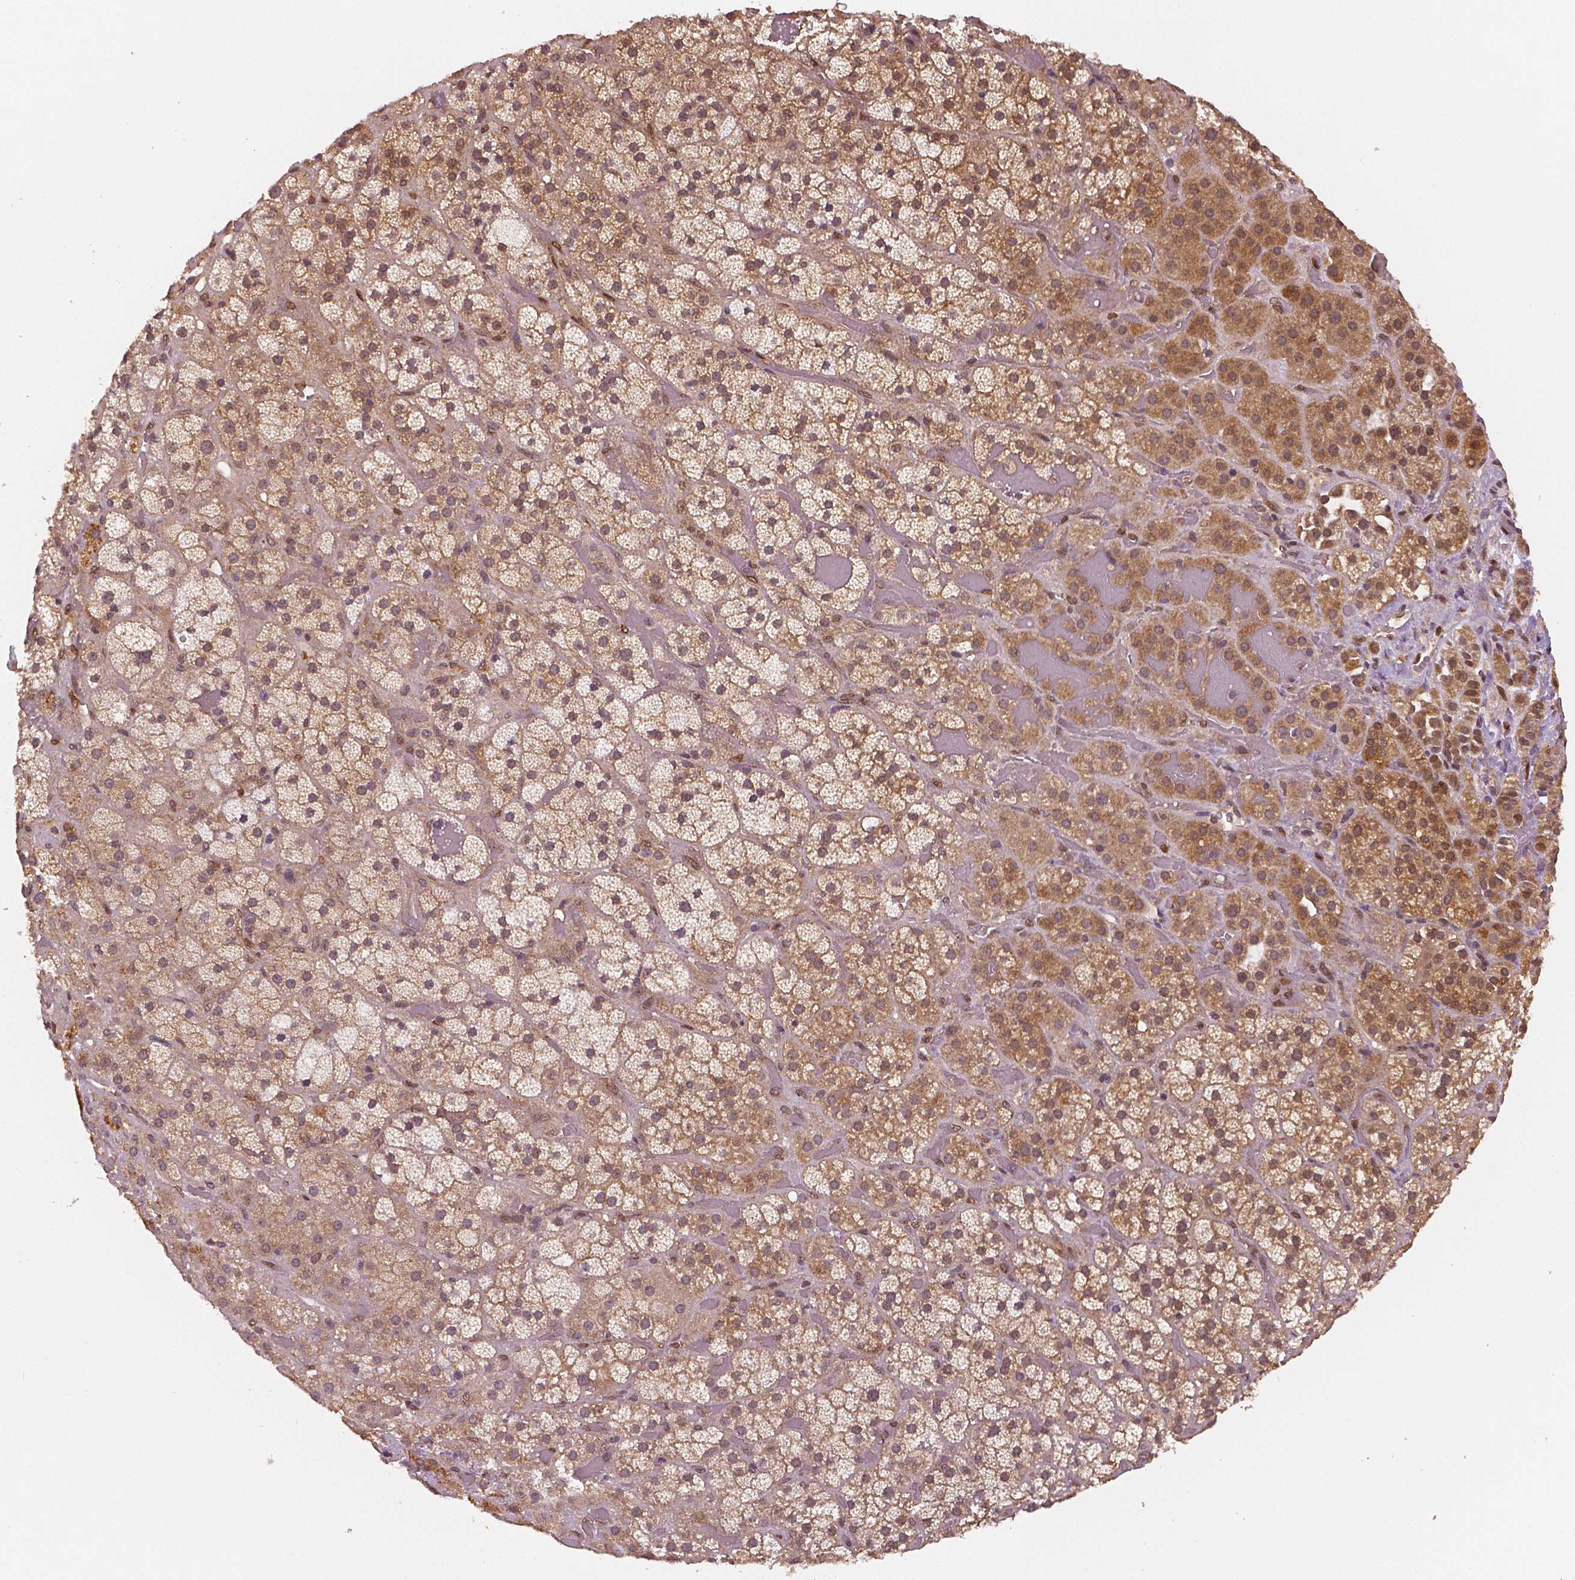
{"staining": {"intensity": "moderate", "quantity": ">75%", "location": "cytoplasmic/membranous,nuclear"}, "tissue": "adrenal gland", "cell_type": "Glandular cells", "image_type": "normal", "snomed": [{"axis": "morphology", "description": "Normal tissue, NOS"}, {"axis": "topography", "description": "Adrenal gland"}], "caption": "Normal adrenal gland displays moderate cytoplasmic/membranous,nuclear expression in approximately >75% of glandular cells.", "gene": "STAT3", "patient": {"sex": "male", "age": 57}}